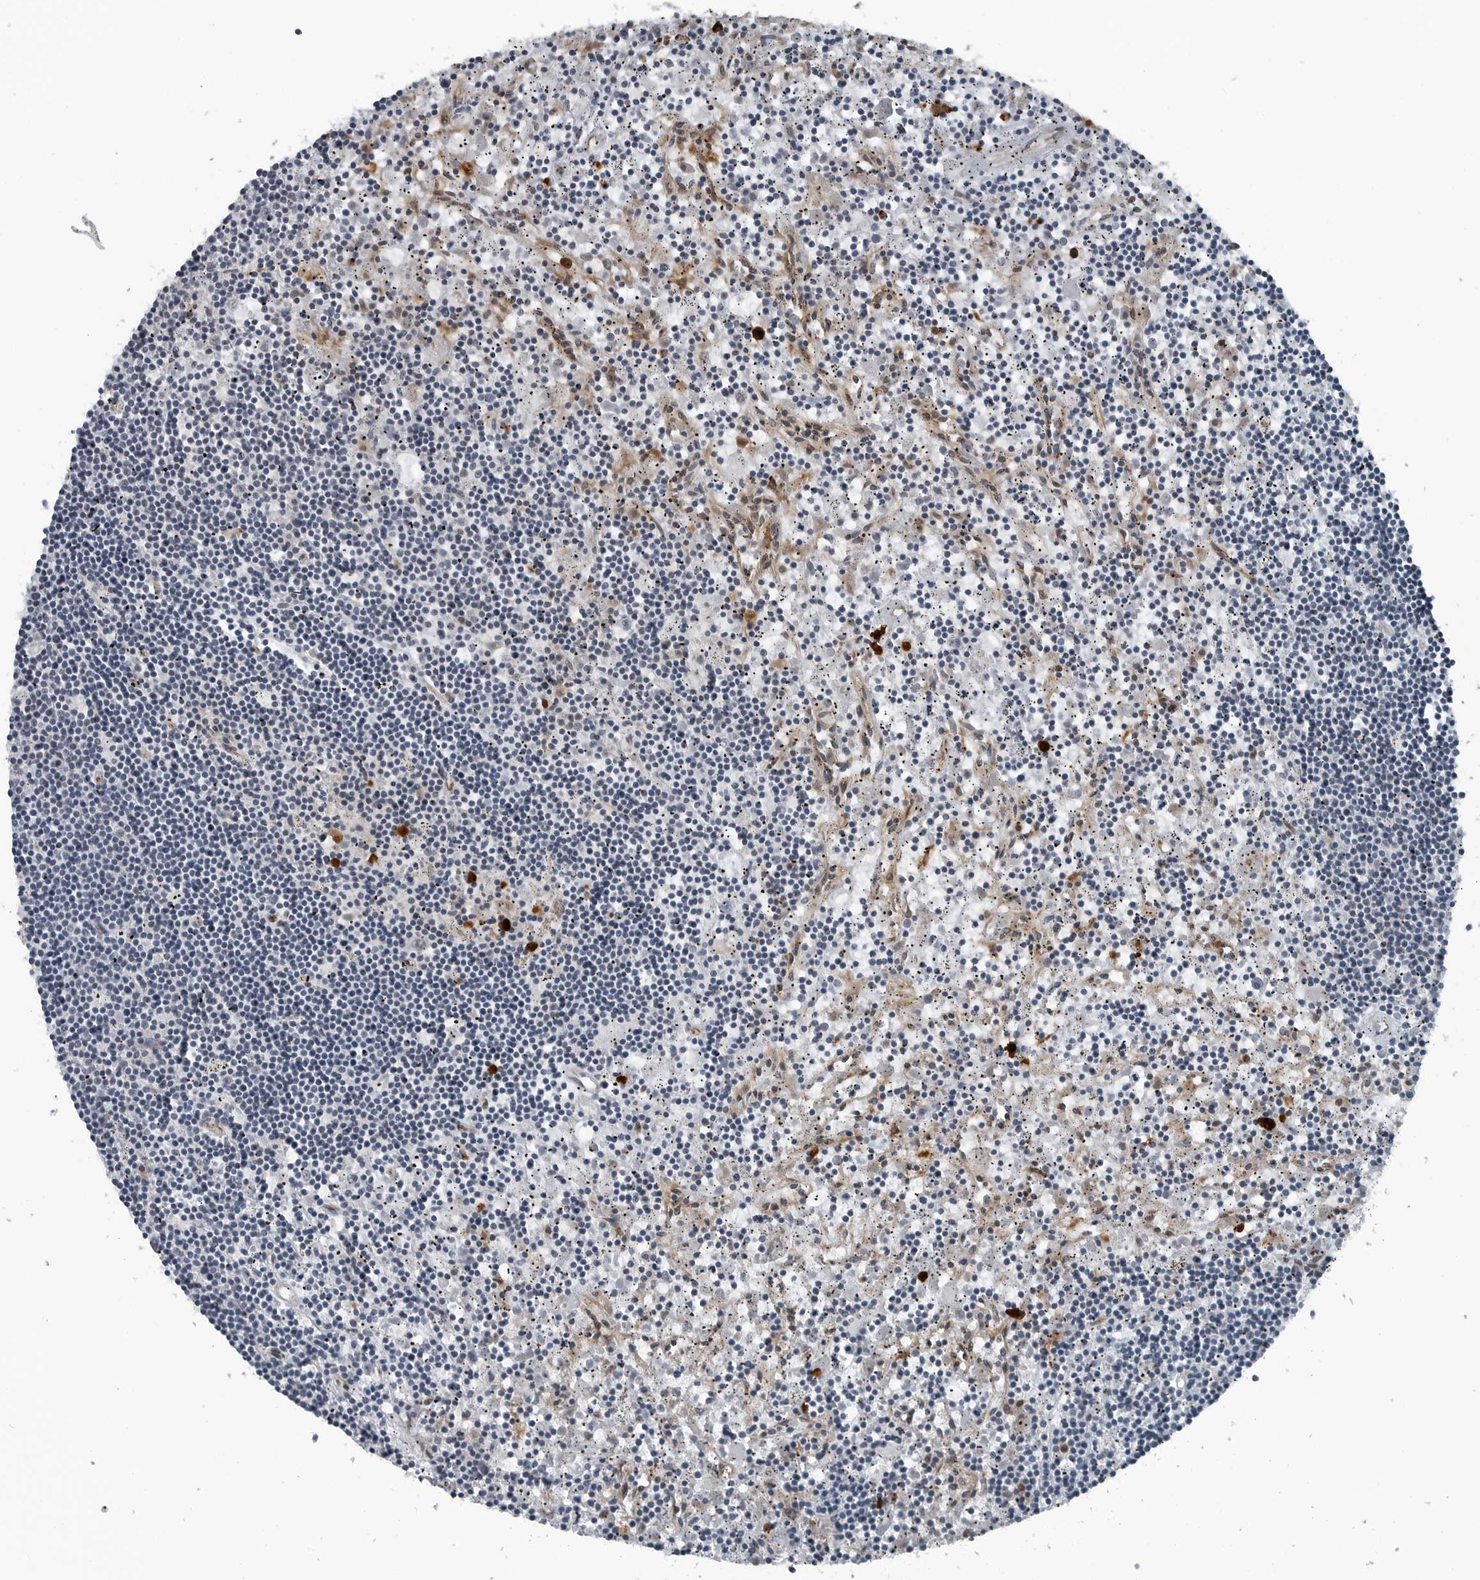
{"staining": {"intensity": "negative", "quantity": "none", "location": "none"}, "tissue": "lymphoma", "cell_type": "Tumor cells", "image_type": "cancer", "snomed": [{"axis": "morphology", "description": "Malignant lymphoma, non-Hodgkin's type, Low grade"}, {"axis": "topography", "description": "Spleen"}], "caption": "Tumor cells are negative for brown protein staining in low-grade malignant lymphoma, non-Hodgkin's type.", "gene": "CEP85", "patient": {"sex": "male", "age": 76}}